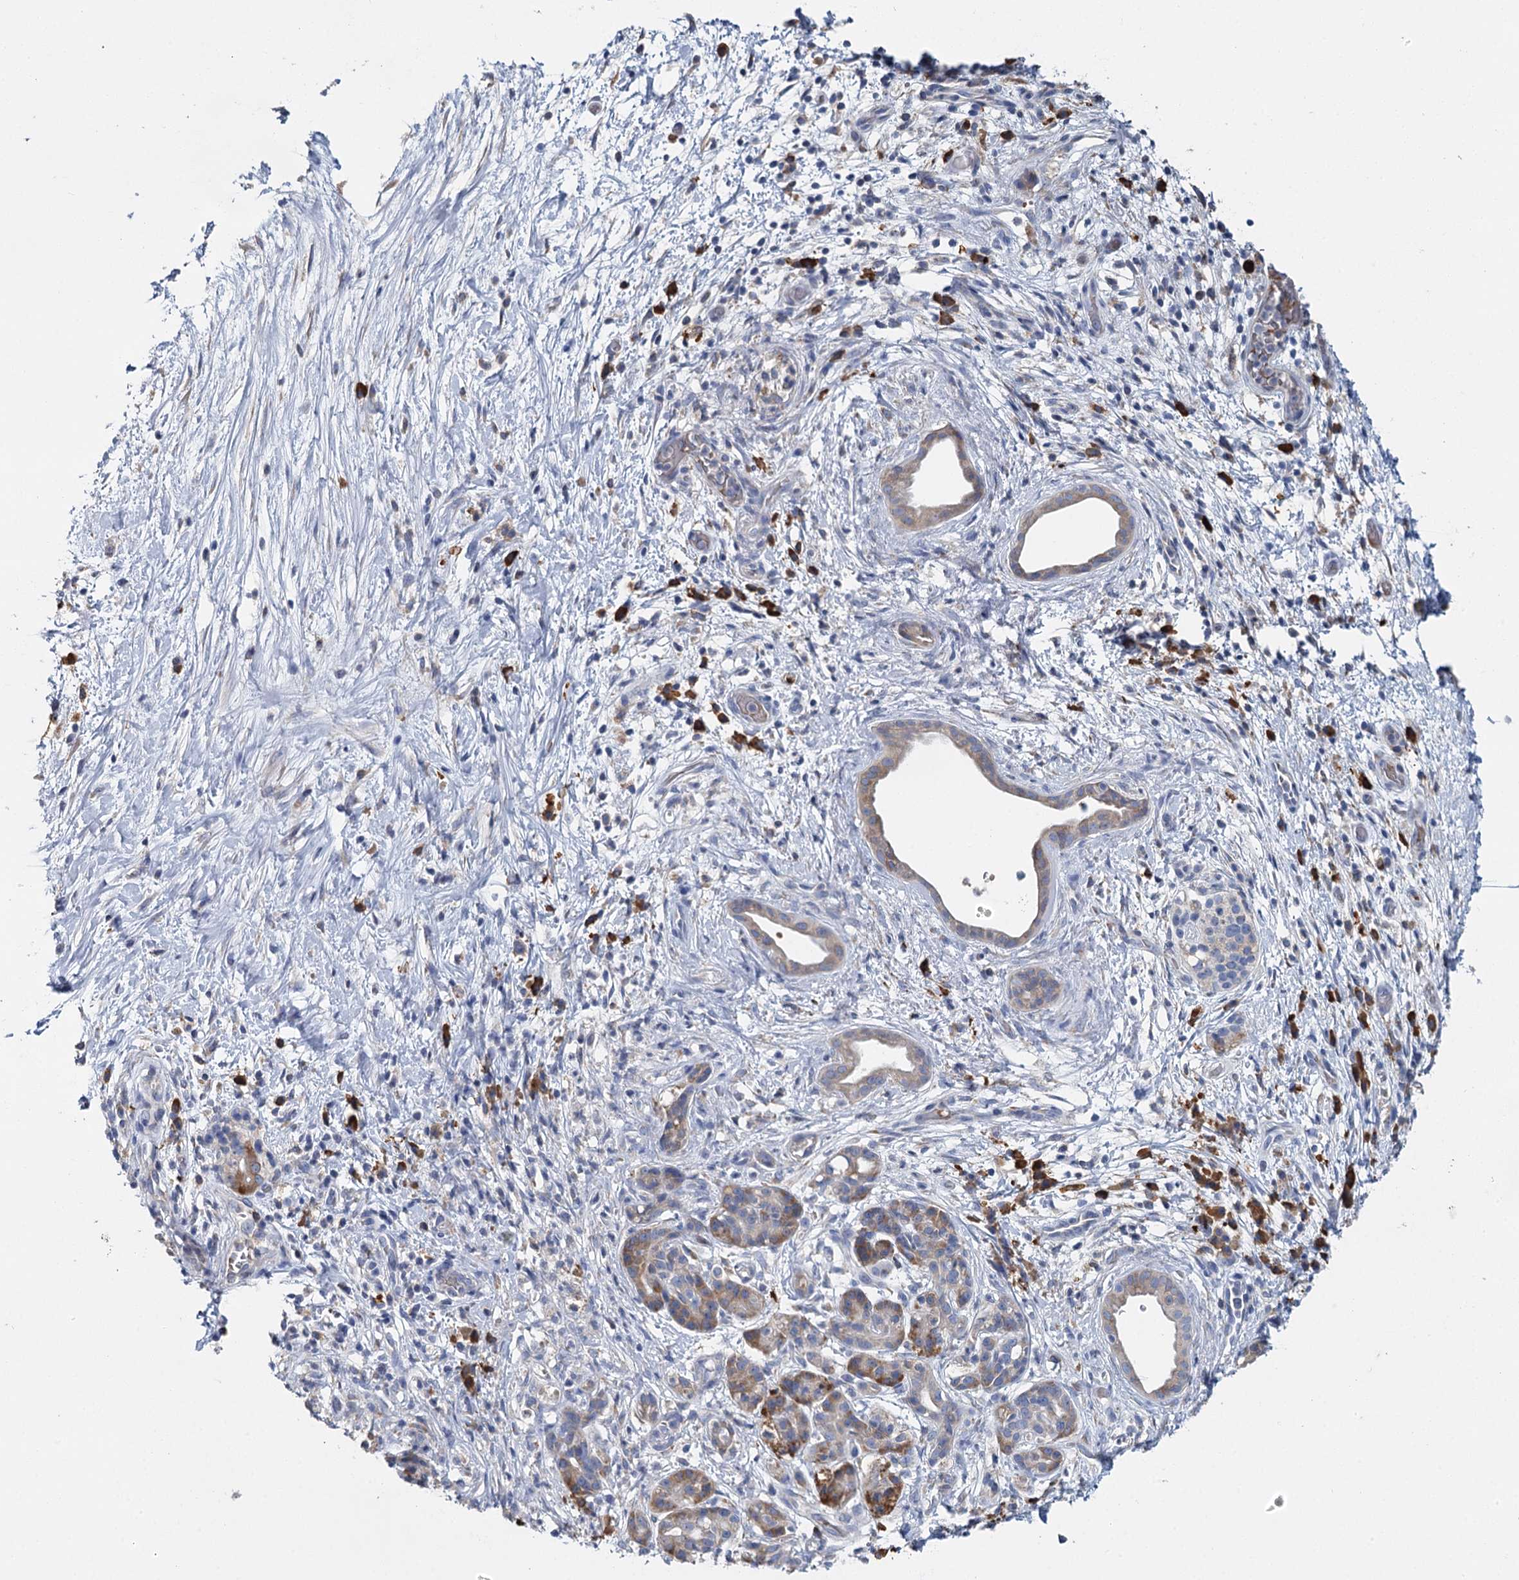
{"staining": {"intensity": "weak", "quantity": "25%-75%", "location": "cytoplasmic/membranous"}, "tissue": "pancreatic cancer", "cell_type": "Tumor cells", "image_type": "cancer", "snomed": [{"axis": "morphology", "description": "Adenocarcinoma, NOS"}, {"axis": "topography", "description": "Pancreas"}], "caption": "The immunohistochemical stain labels weak cytoplasmic/membranous expression in tumor cells of pancreatic adenocarcinoma tissue.", "gene": "ANKRD16", "patient": {"sex": "female", "age": 73}}